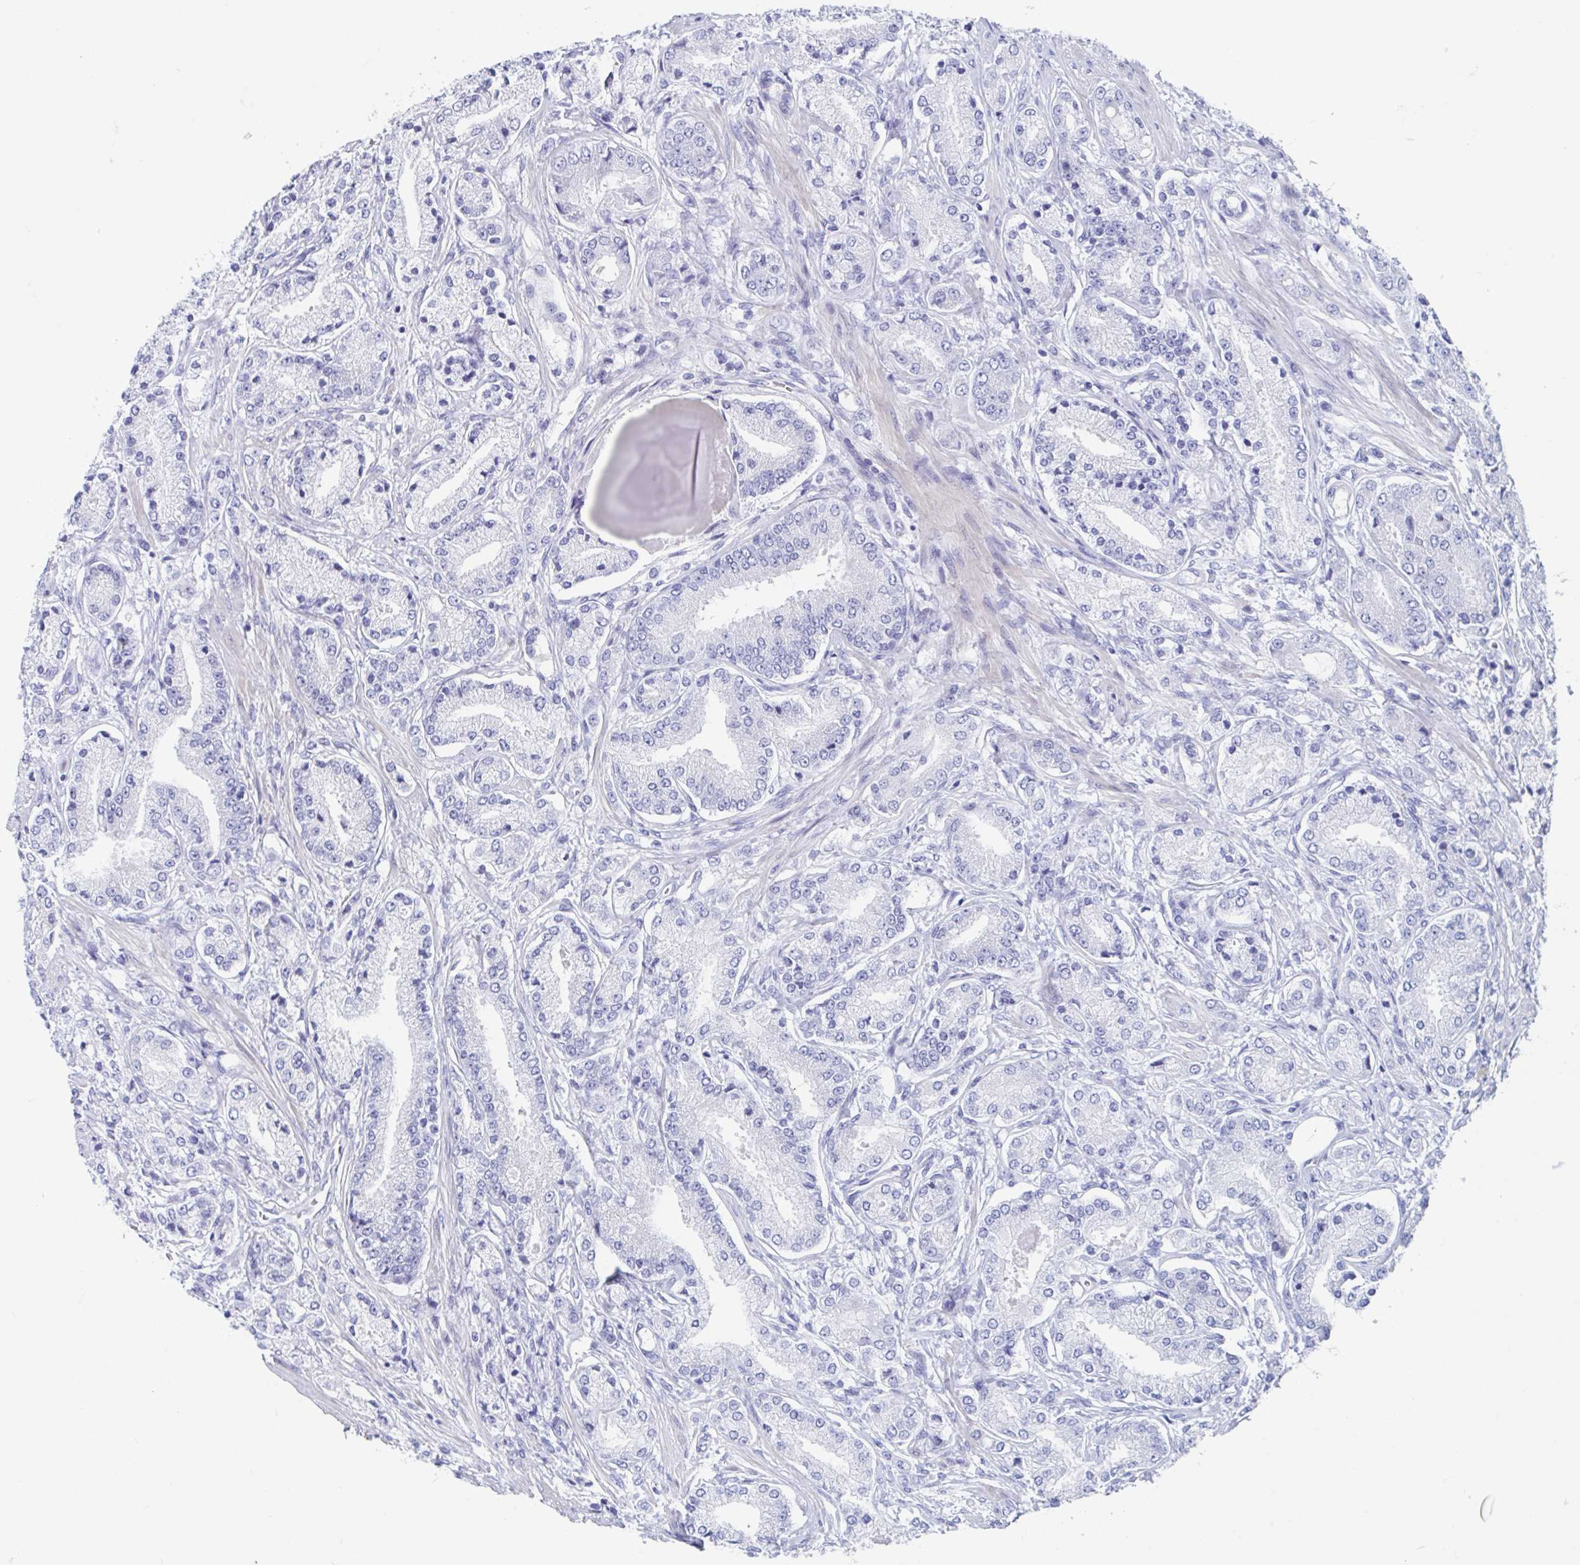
{"staining": {"intensity": "negative", "quantity": "none", "location": "none"}, "tissue": "prostate cancer", "cell_type": "Tumor cells", "image_type": "cancer", "snomed": [{"axis": "morphology", "description": "Adenocarcinoma, High grade"}, {"axis": "topography", "description": "Prostate and seminal vesicle, NOS"}], "caption": "This is an immunohistochemistry (IHC) micrograph of human prostate cancer (adenocarcinoma (high-grade)). There is no positivity in tumor cells.", "gene": "SHCBP1L", "patient": {"sex": "male", "age": 61}}